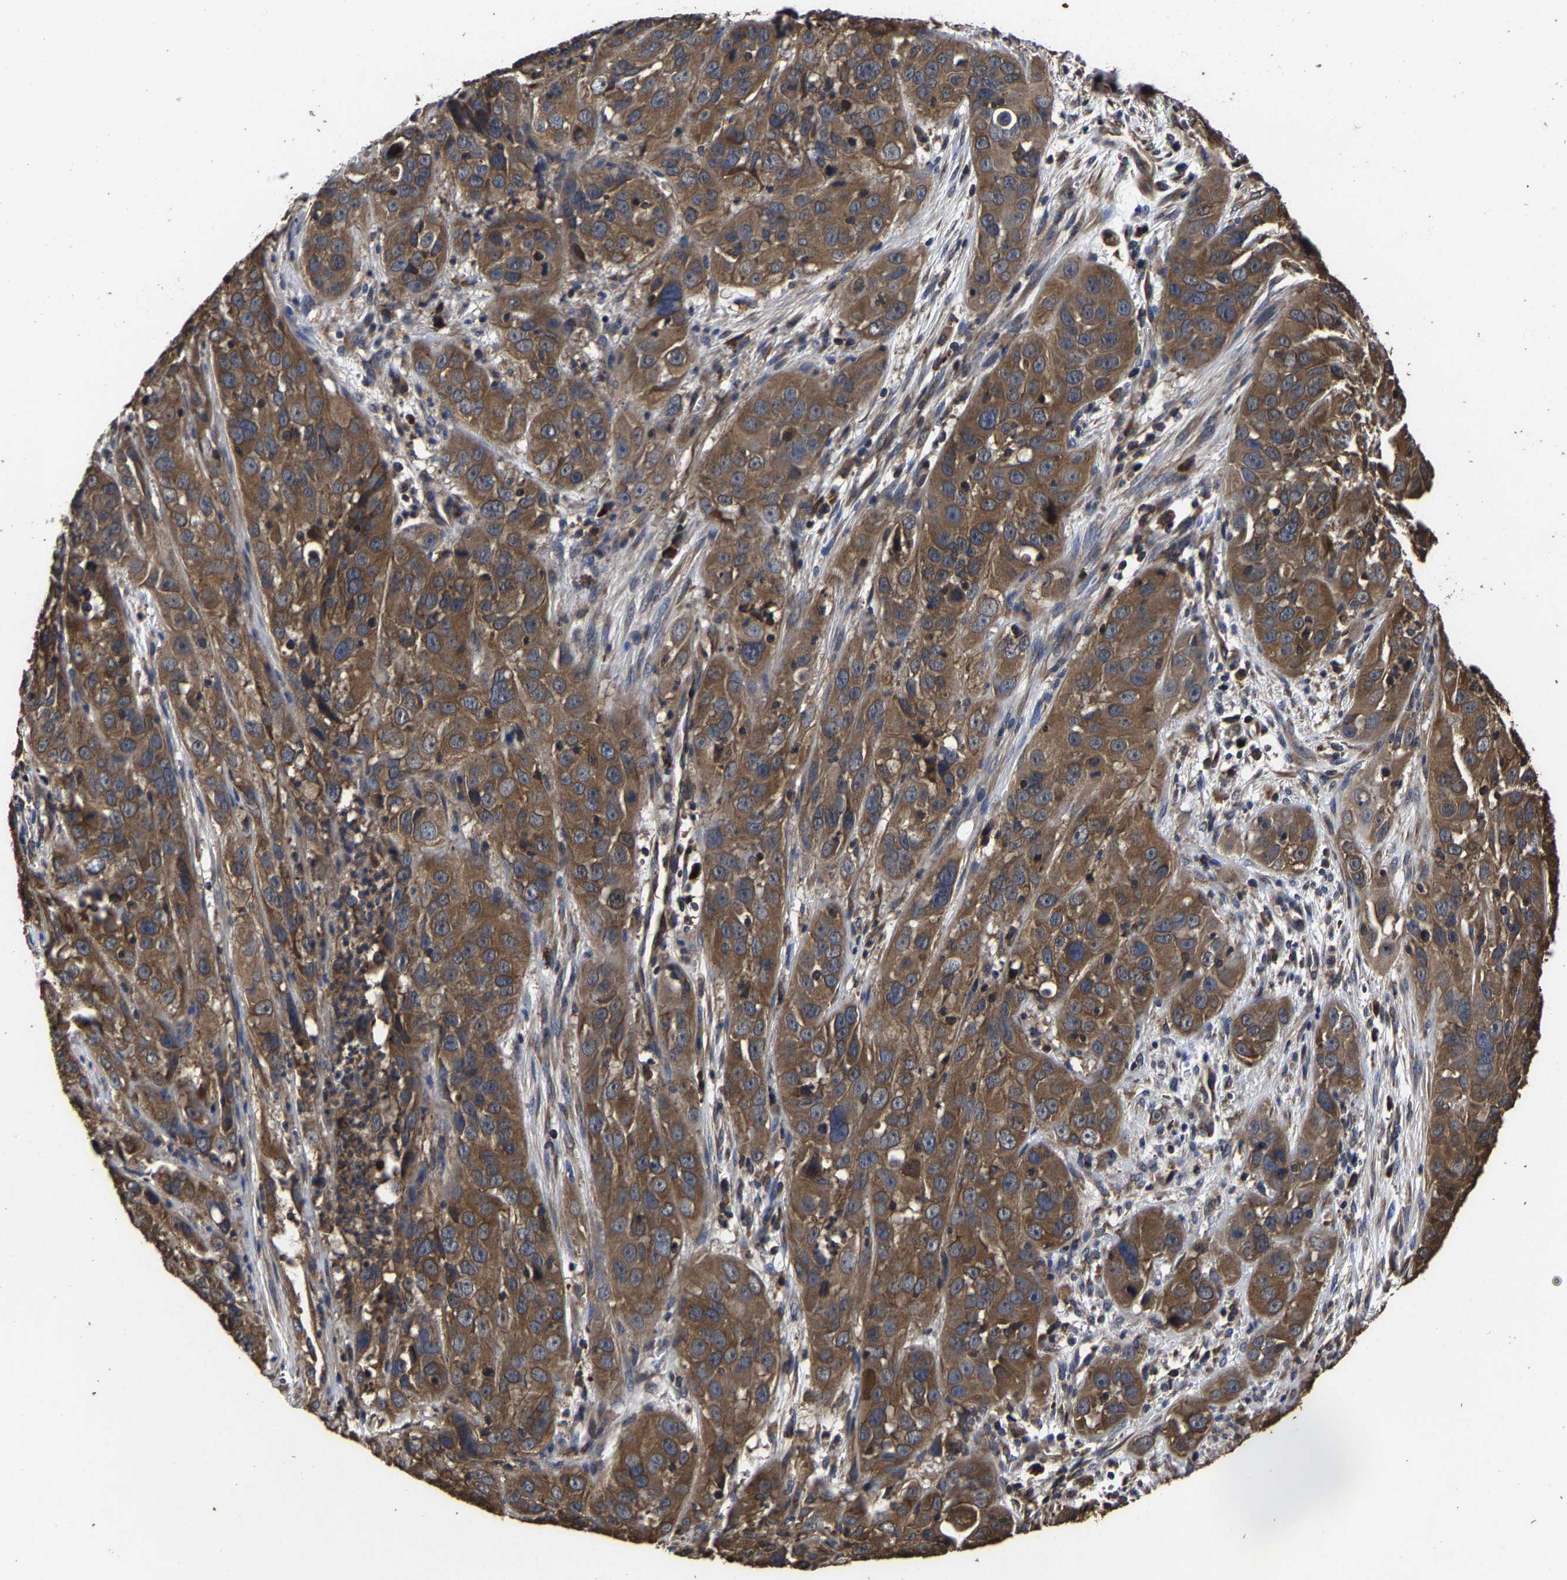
{"staining": {"intensity": "moderate", "quantity": ">75%", "location": "cytoplasmic/membranous"}, "tissue": "cervical cancer", "cell_type": "Tumor cells", "image_type": "cancer", "snomed": [{"axis": "morphology", "description": "Squamous cell carcinoma, NOS"}, {"axis": "topography", "description": "Cervix"}], "caption": "The micrograph displays staining of cervical cancer (squamous cell carcinoma), revealing moderate cytoplasmic/membranous protein expression (brown color) within tumor cells.", "gene": "ITCH", "patient": {"sex": "female", "age": 32}}